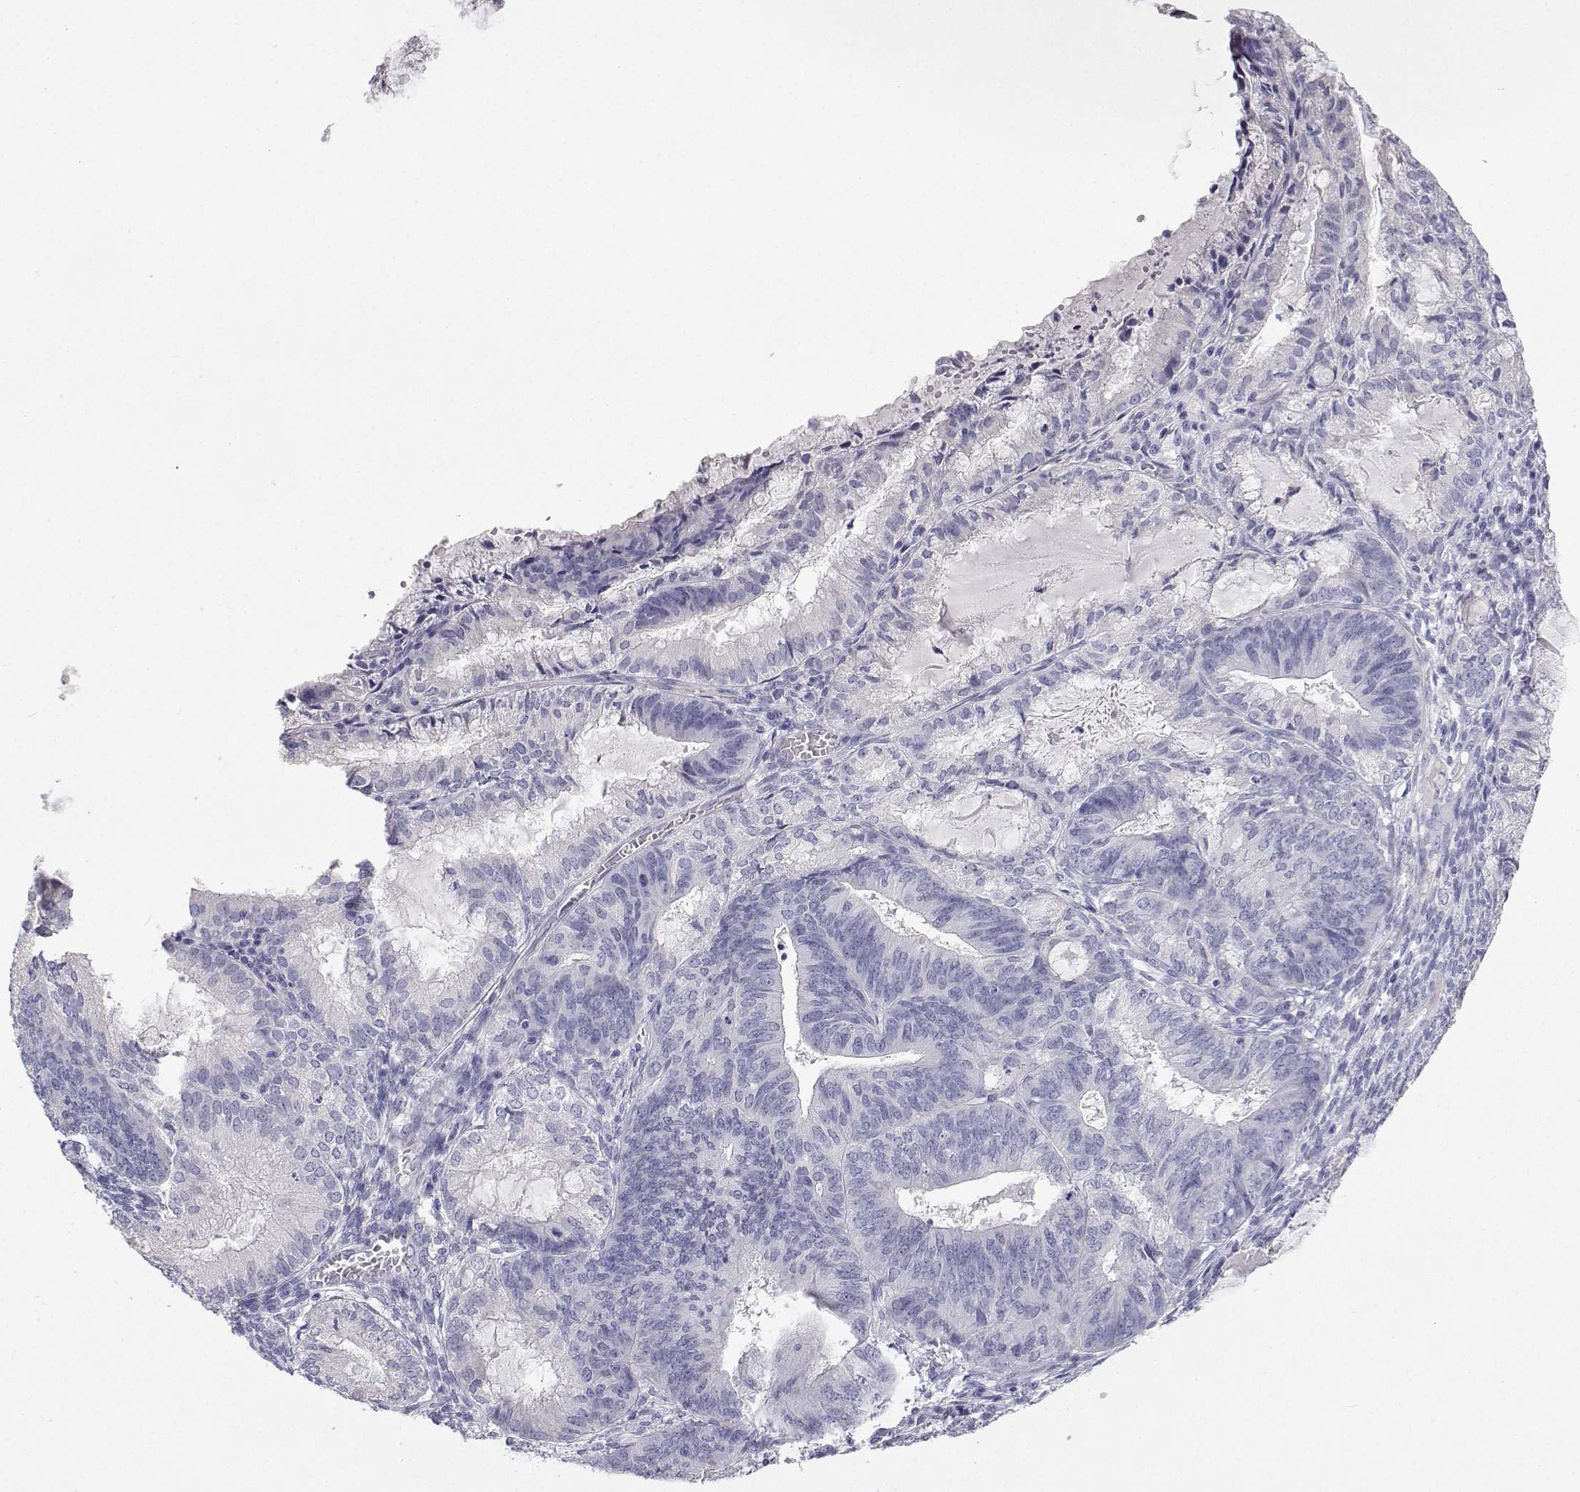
{"staining": {"intensity": "negative", "quantity": "none", "location": "none"}, "tissue": "endometrial cancer", "cell_type": "Tumor cells", "image_type": "cancer", "snomed": [{"axis": "morphology", "description": "Adenocarcinoma, NOS"}, {"axis": "topography", "description": "Endometrium"}], "caption": "A micrograph of human endometrial cancer is negative for staining in tumor cells. (Stains: DAB (3,3'-diaminobenzidine) IHC with hematoxylin counter stain, Microscopy: brightfield microscopy at high magnification).", "gene": "ANKRD65", "patient": {"sex": "female", "age": 86}}